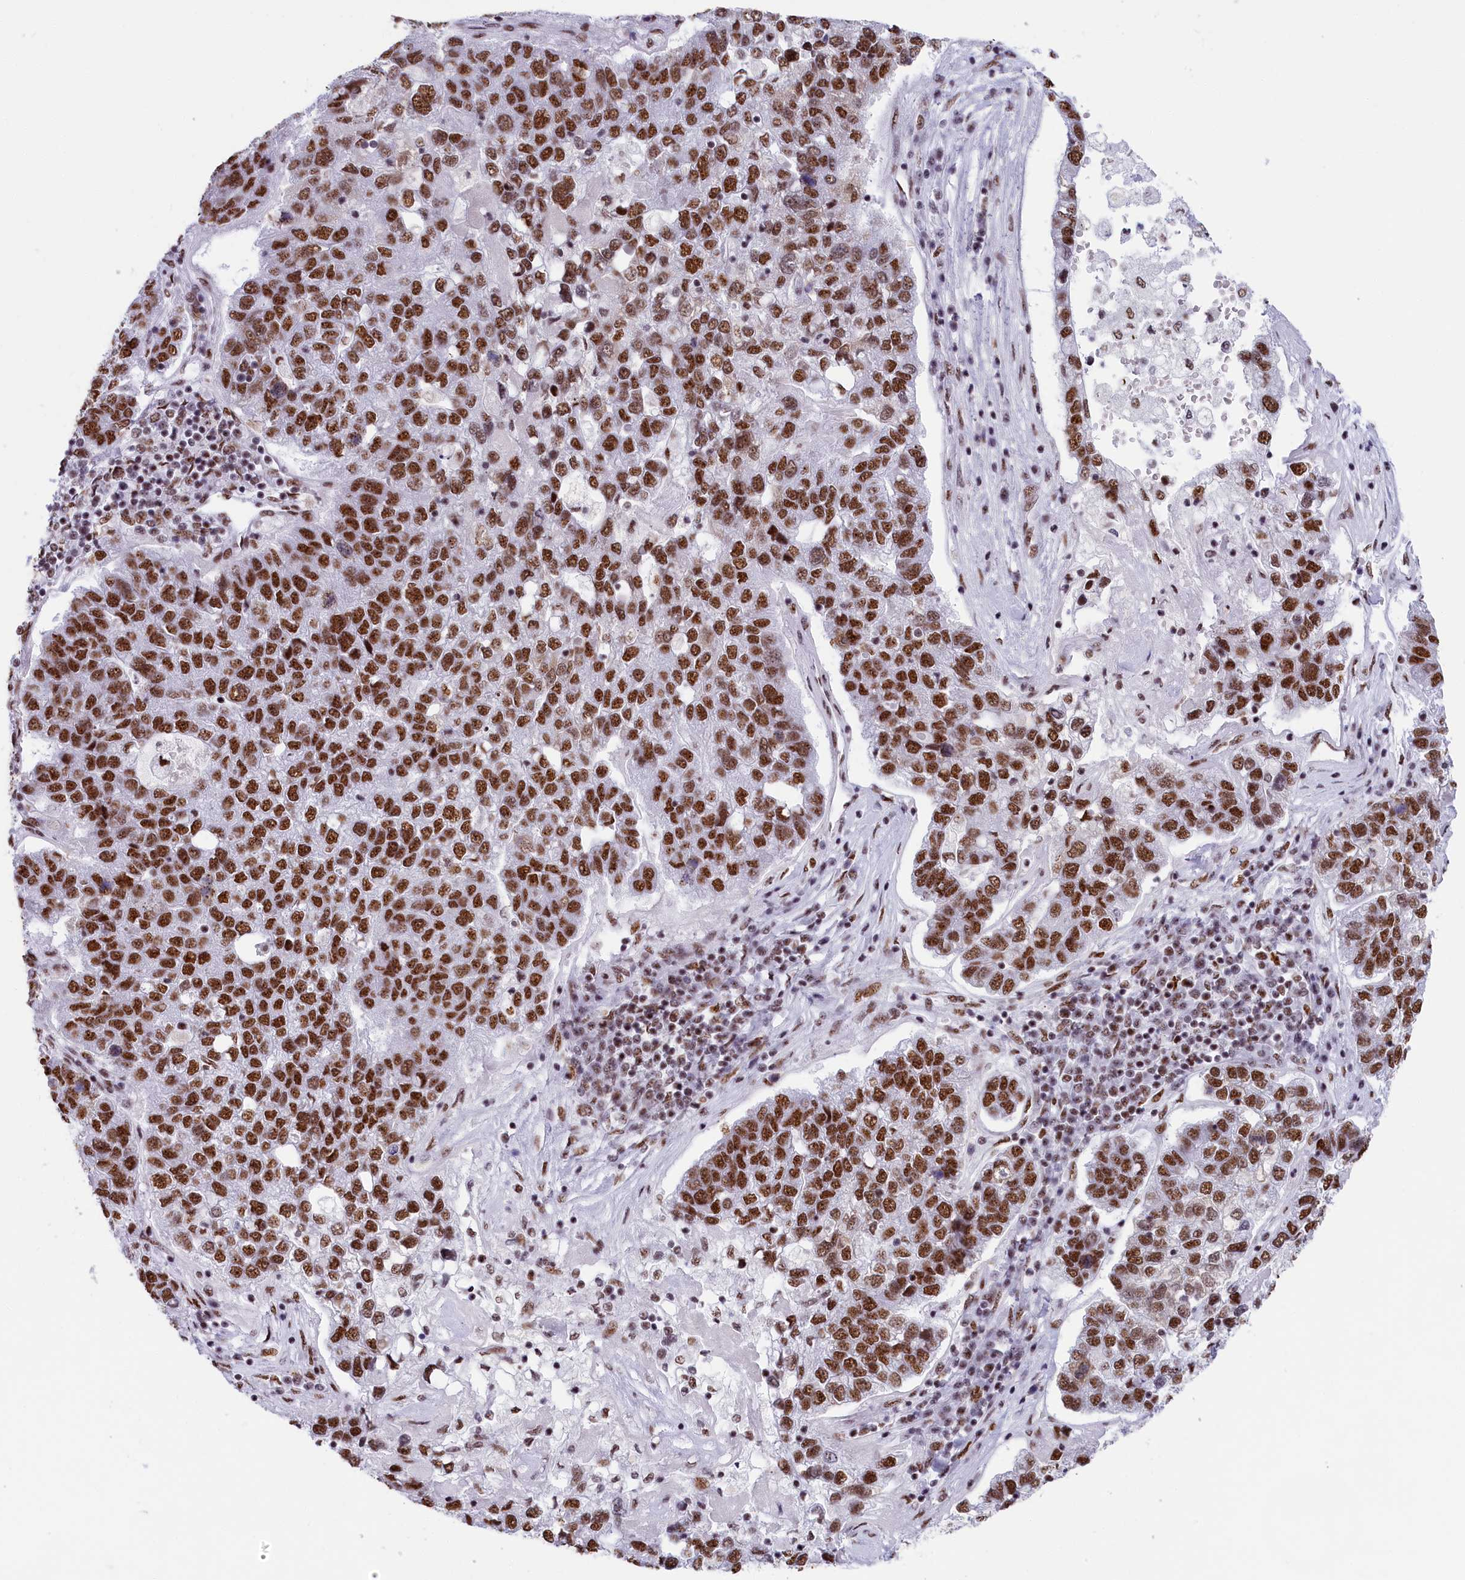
{"staining": {"intensity": "strong", "quantity": ">75%", "location": "nuclear"}, "tissue": "pancreatic cancer", "cell_type": "Tumor cells", "image_type": "cancer", "snomed": [{"axis": "morphology", "description": "Adenocarcinoma, NOS"}, {"axis": "topography", "description": "Pancreas"}], "caption": "Immunohistochemical staining of human pancreatic adenocarcinoma shows high levels of strong nuclear protein expression in approximately >75% of tumor cells.", "gene": "SNRNP70", "patient": {"sex": "female", "age": 61}}